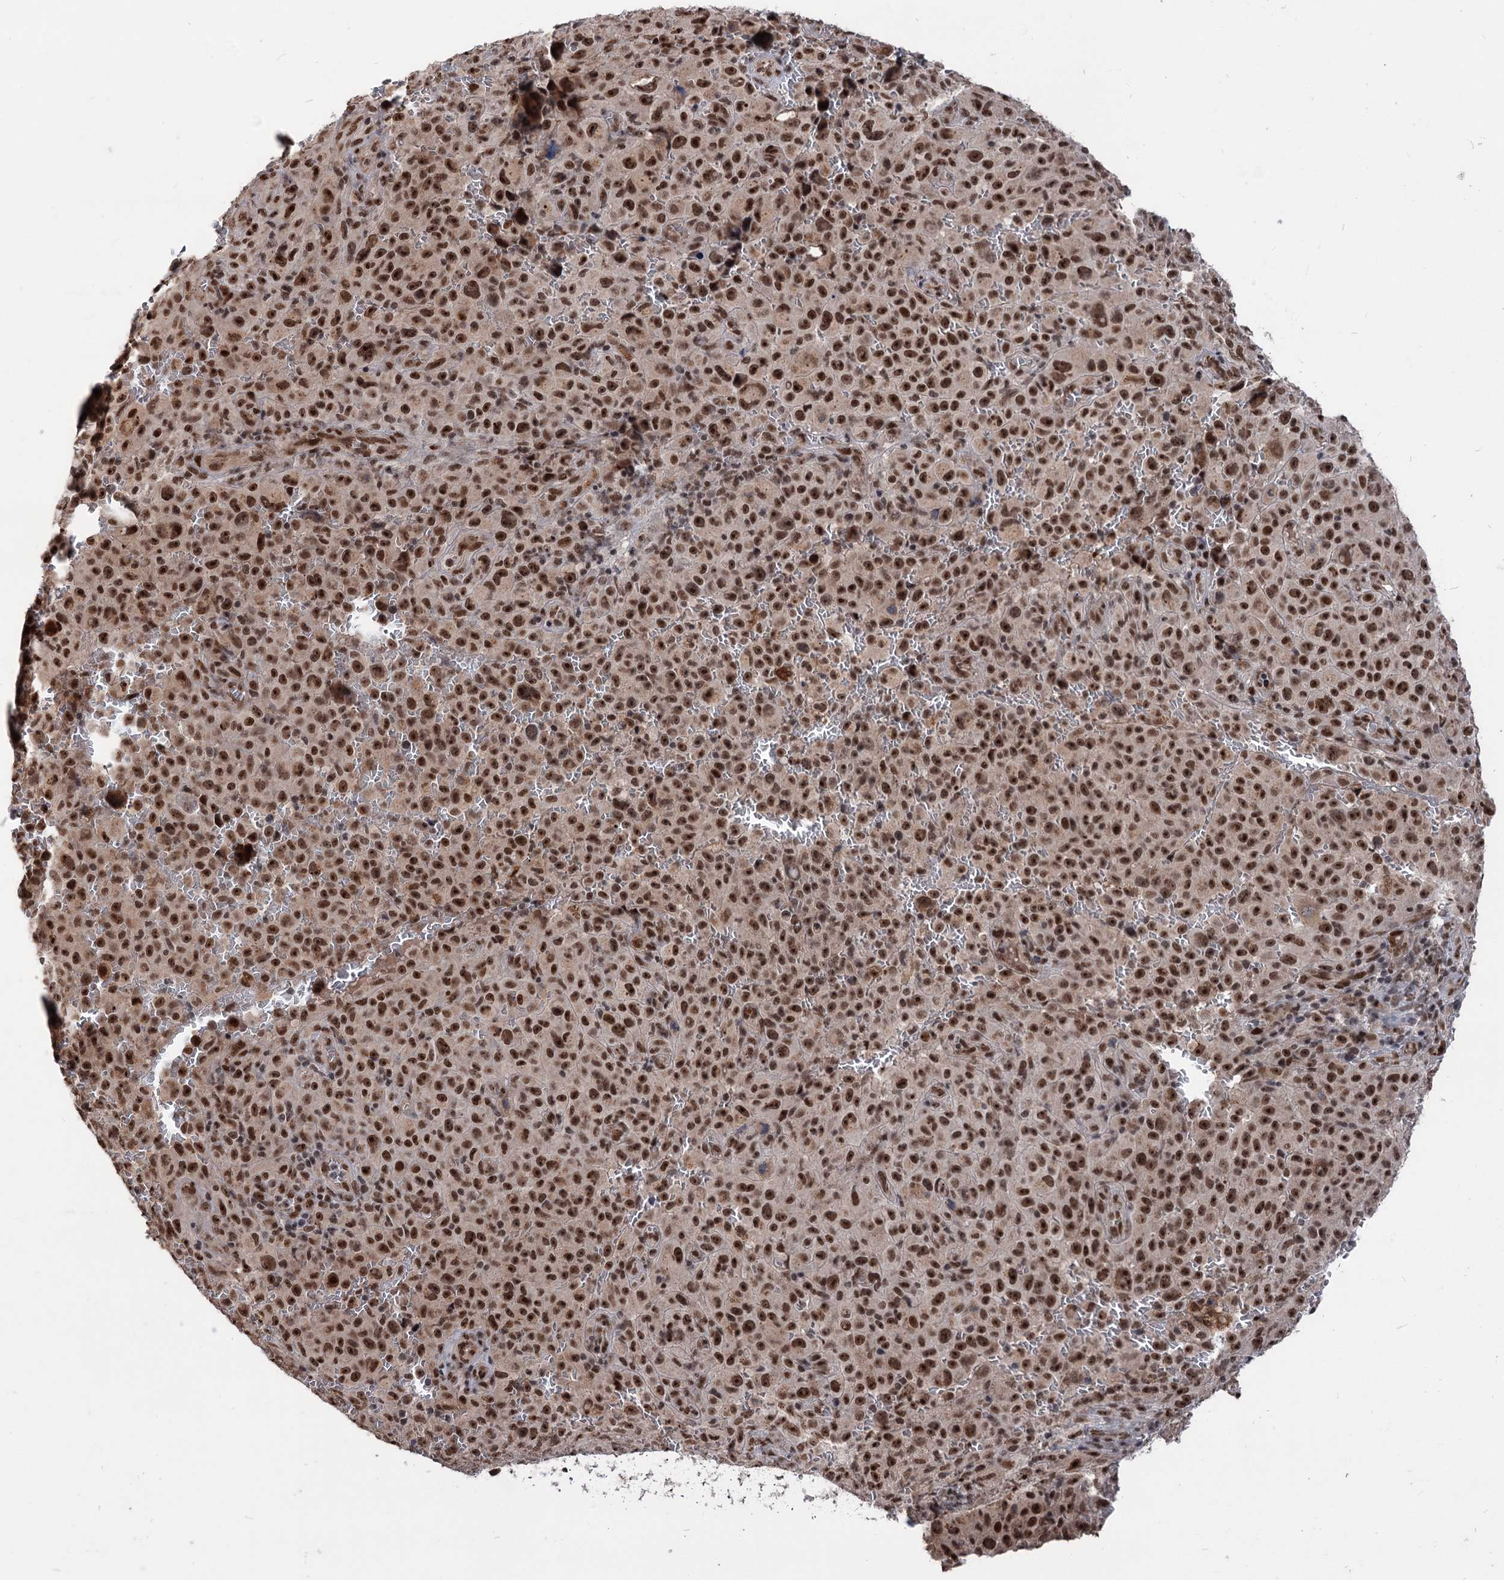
{"staining": {"intensity": "strong", "quantity": ">75%", "location": "nuclear"}, "tissue": "melanoma", "cell_type": "Tumor cells", "image_type": "cancer", "snomed": [{"axis": "morphology", "description": "Malignant melanoma, NOS"}, {"axis": "topography", "description": "Skin"}], "caption": "DAB (3,3'-diaminobenzidine) immunohistochemical staining of human malignant melanoma displays strong nuclear protein expression in about >75% of tumor cells.", "gene": "MAML1", "patient": {"sex": "female", "age": 82}}